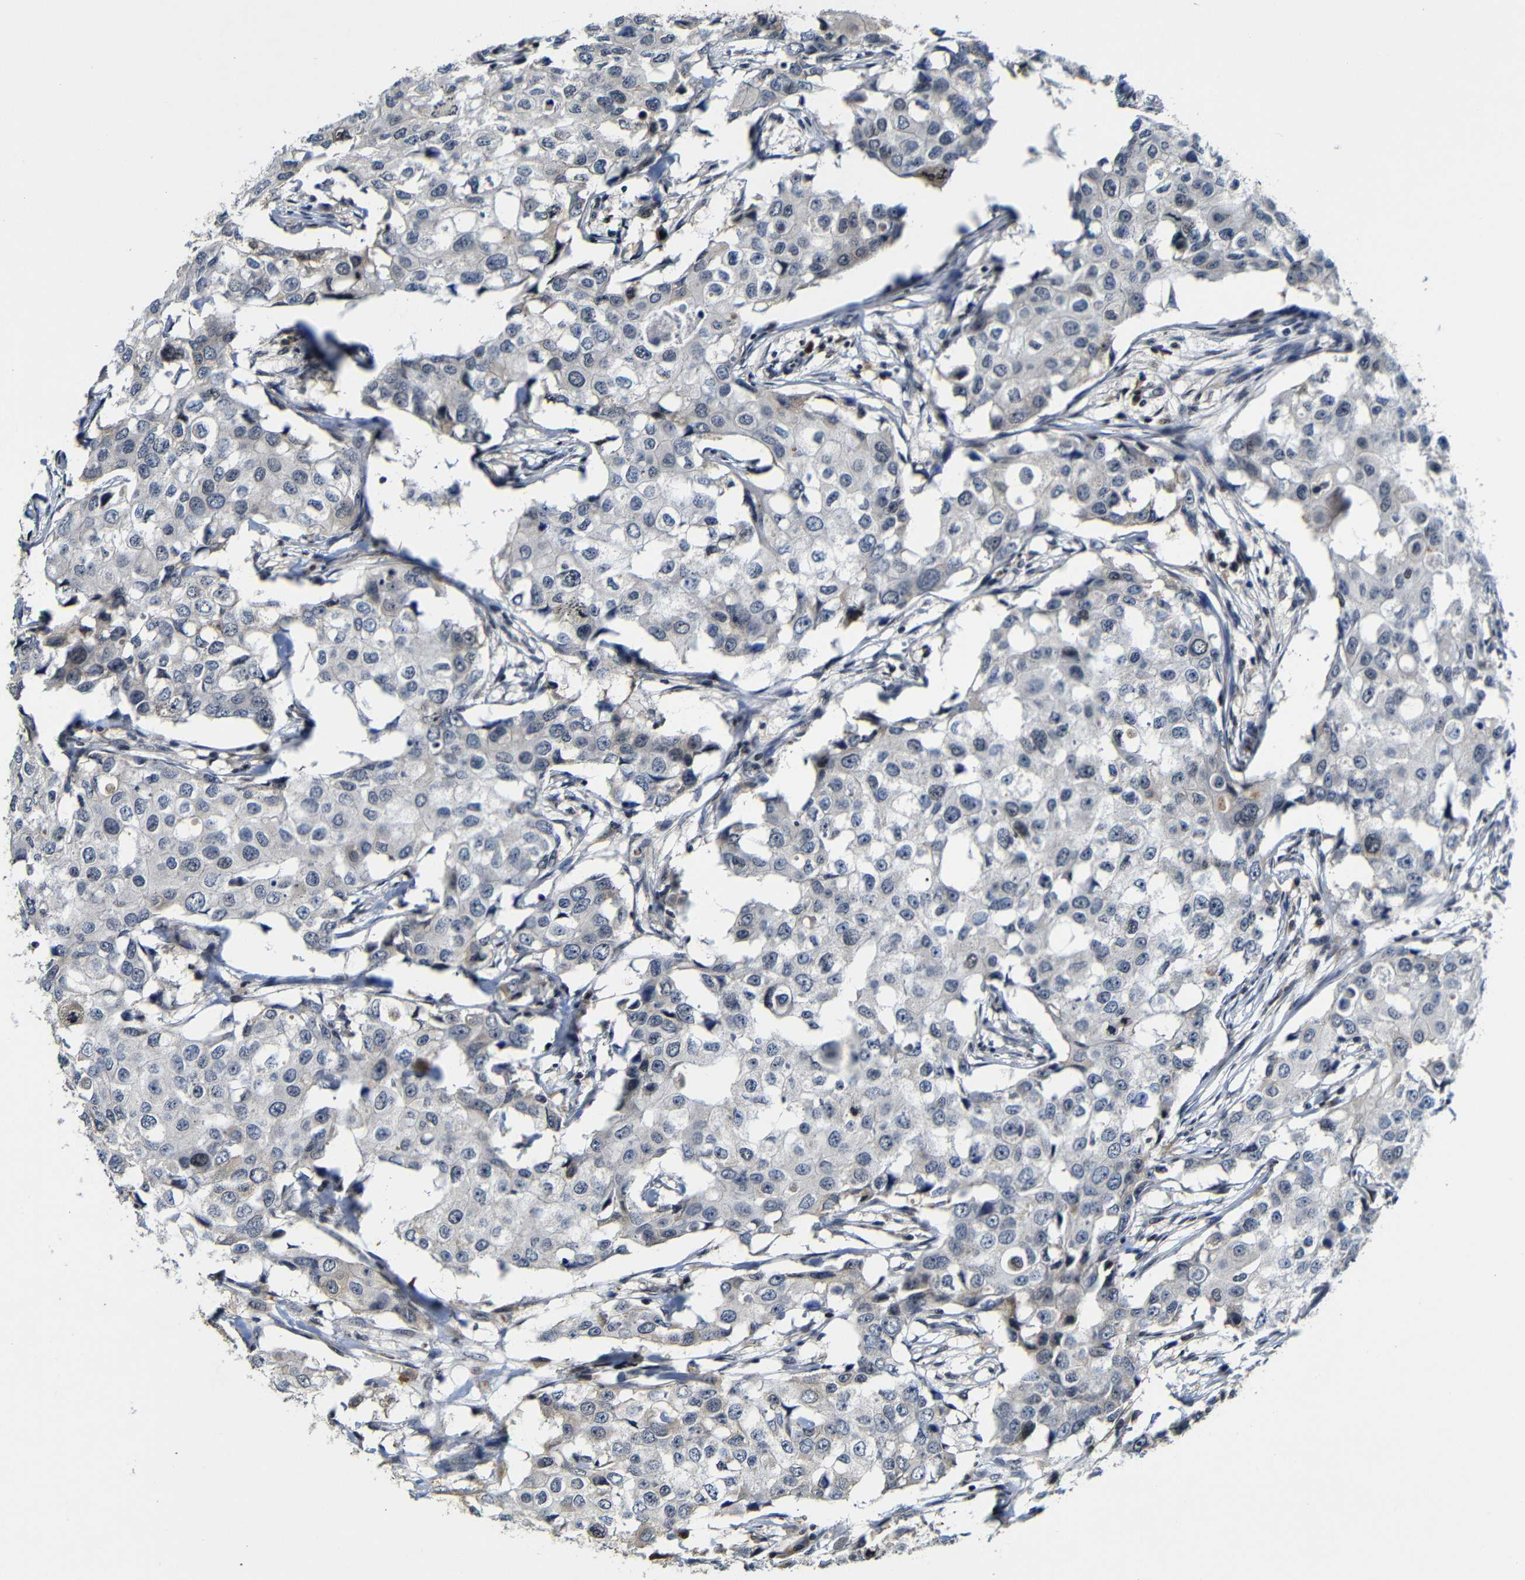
{"staining": {"intensity": "negative", "quantity": "none", "location": "none"}, "tissue": "breast cancer", "cell_type": "Tumor cells", "image_type": "cancer", "snomed": [{"axis": "morphology", "description": "Duct carcinoma"}, {"axis": "topography", "description": "Breast"}], "caption": "Tumor cells show no significant protein staining in breast cancer.", "gene": "MYC", "patient": {"sex": "female", "age": 27}}